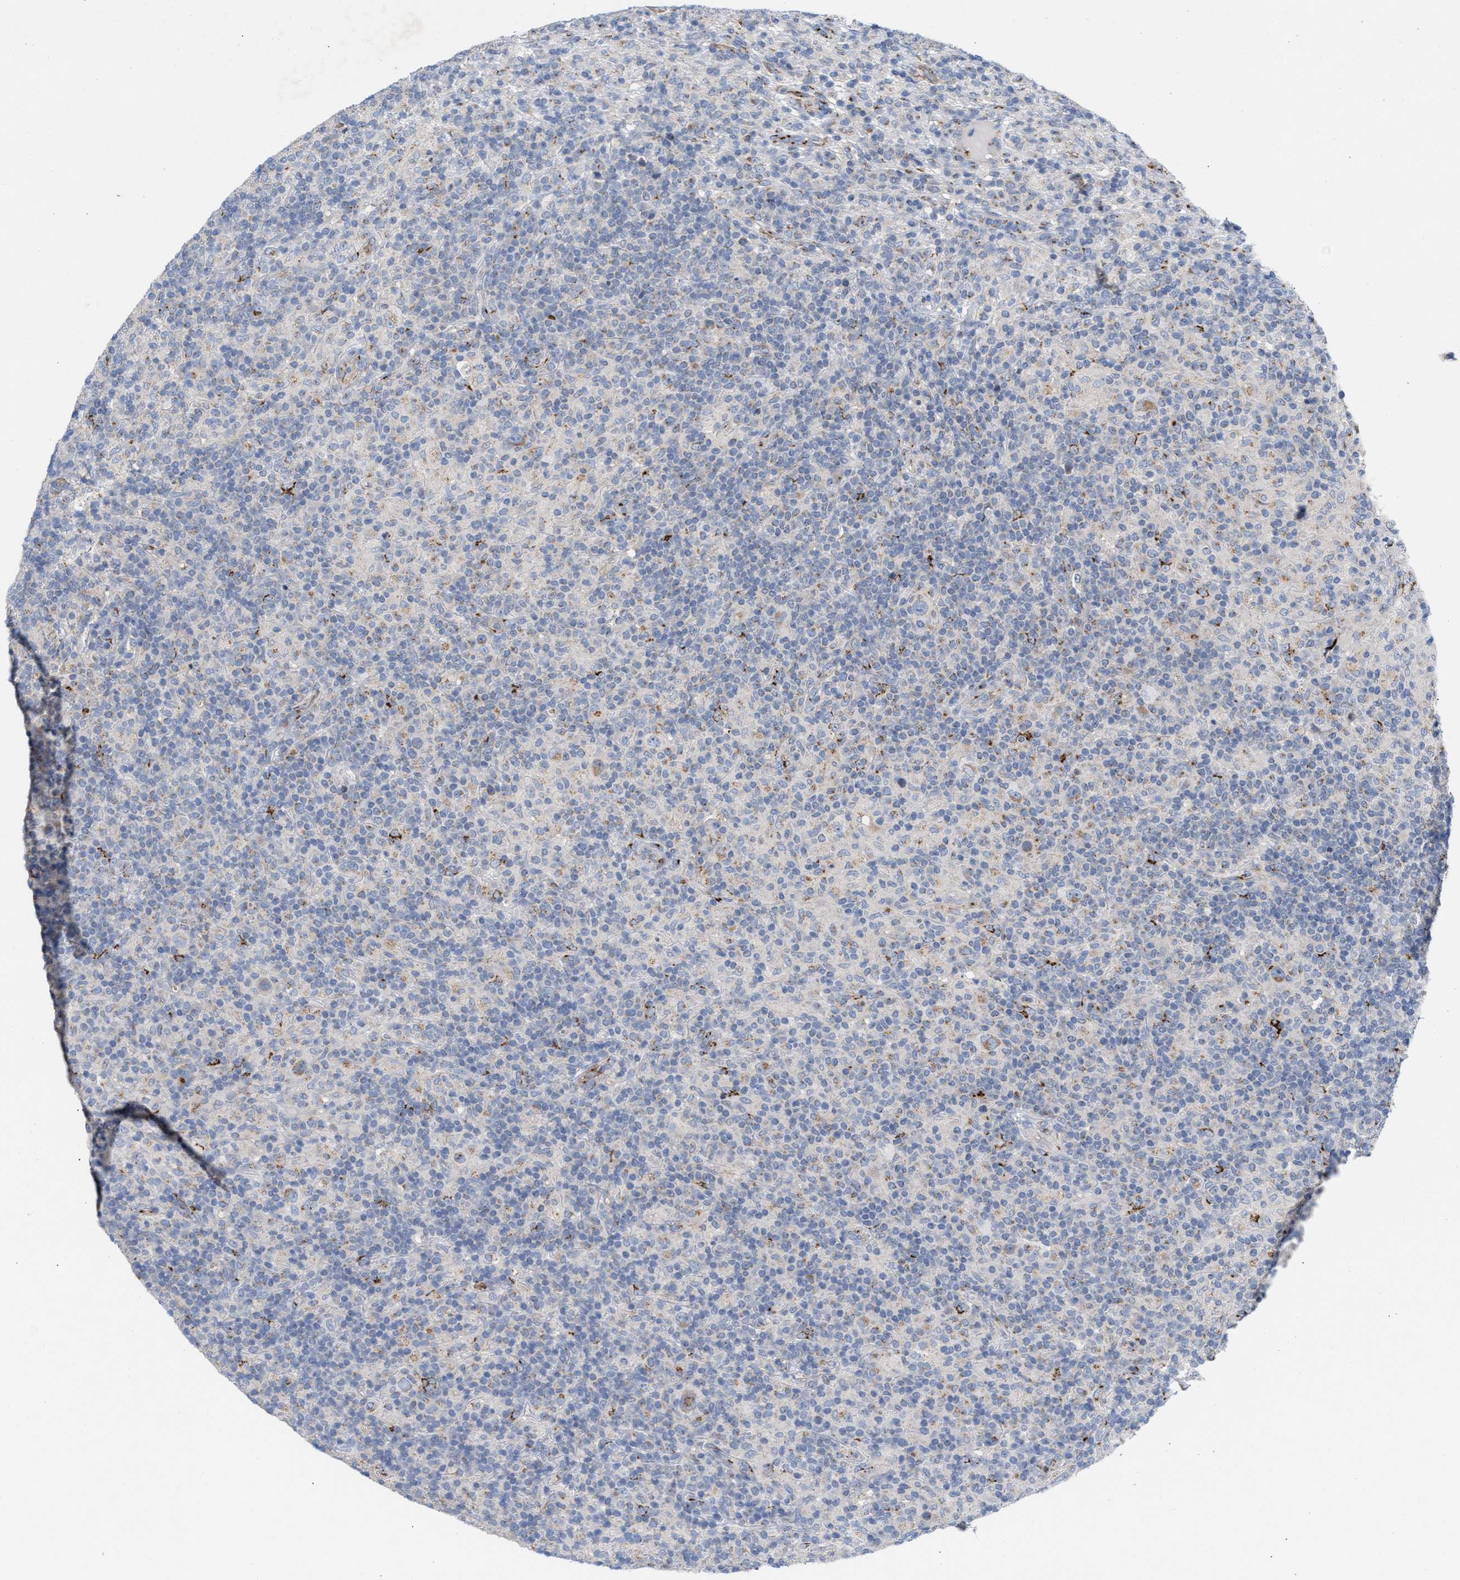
{"staining": {"intensity": "moderate", "quantity": "<25%", "location": "cytoplasmic/membranous"}, "tissue": "lymphoma", "cell_type": "Tumor cells", "image_type": "cancer", "snomed": [{"axis": "morphology", "description": "Hodgkin's disease, NOS"}, {"axis": "topography", "description": "Lymph node"}], "caption": "Human Hodgkin's disease stained with a protein marker reveals moderate staining in tumor cells.", "gene": "CCL2", "patient": {"sex": "male", "age": 70}}